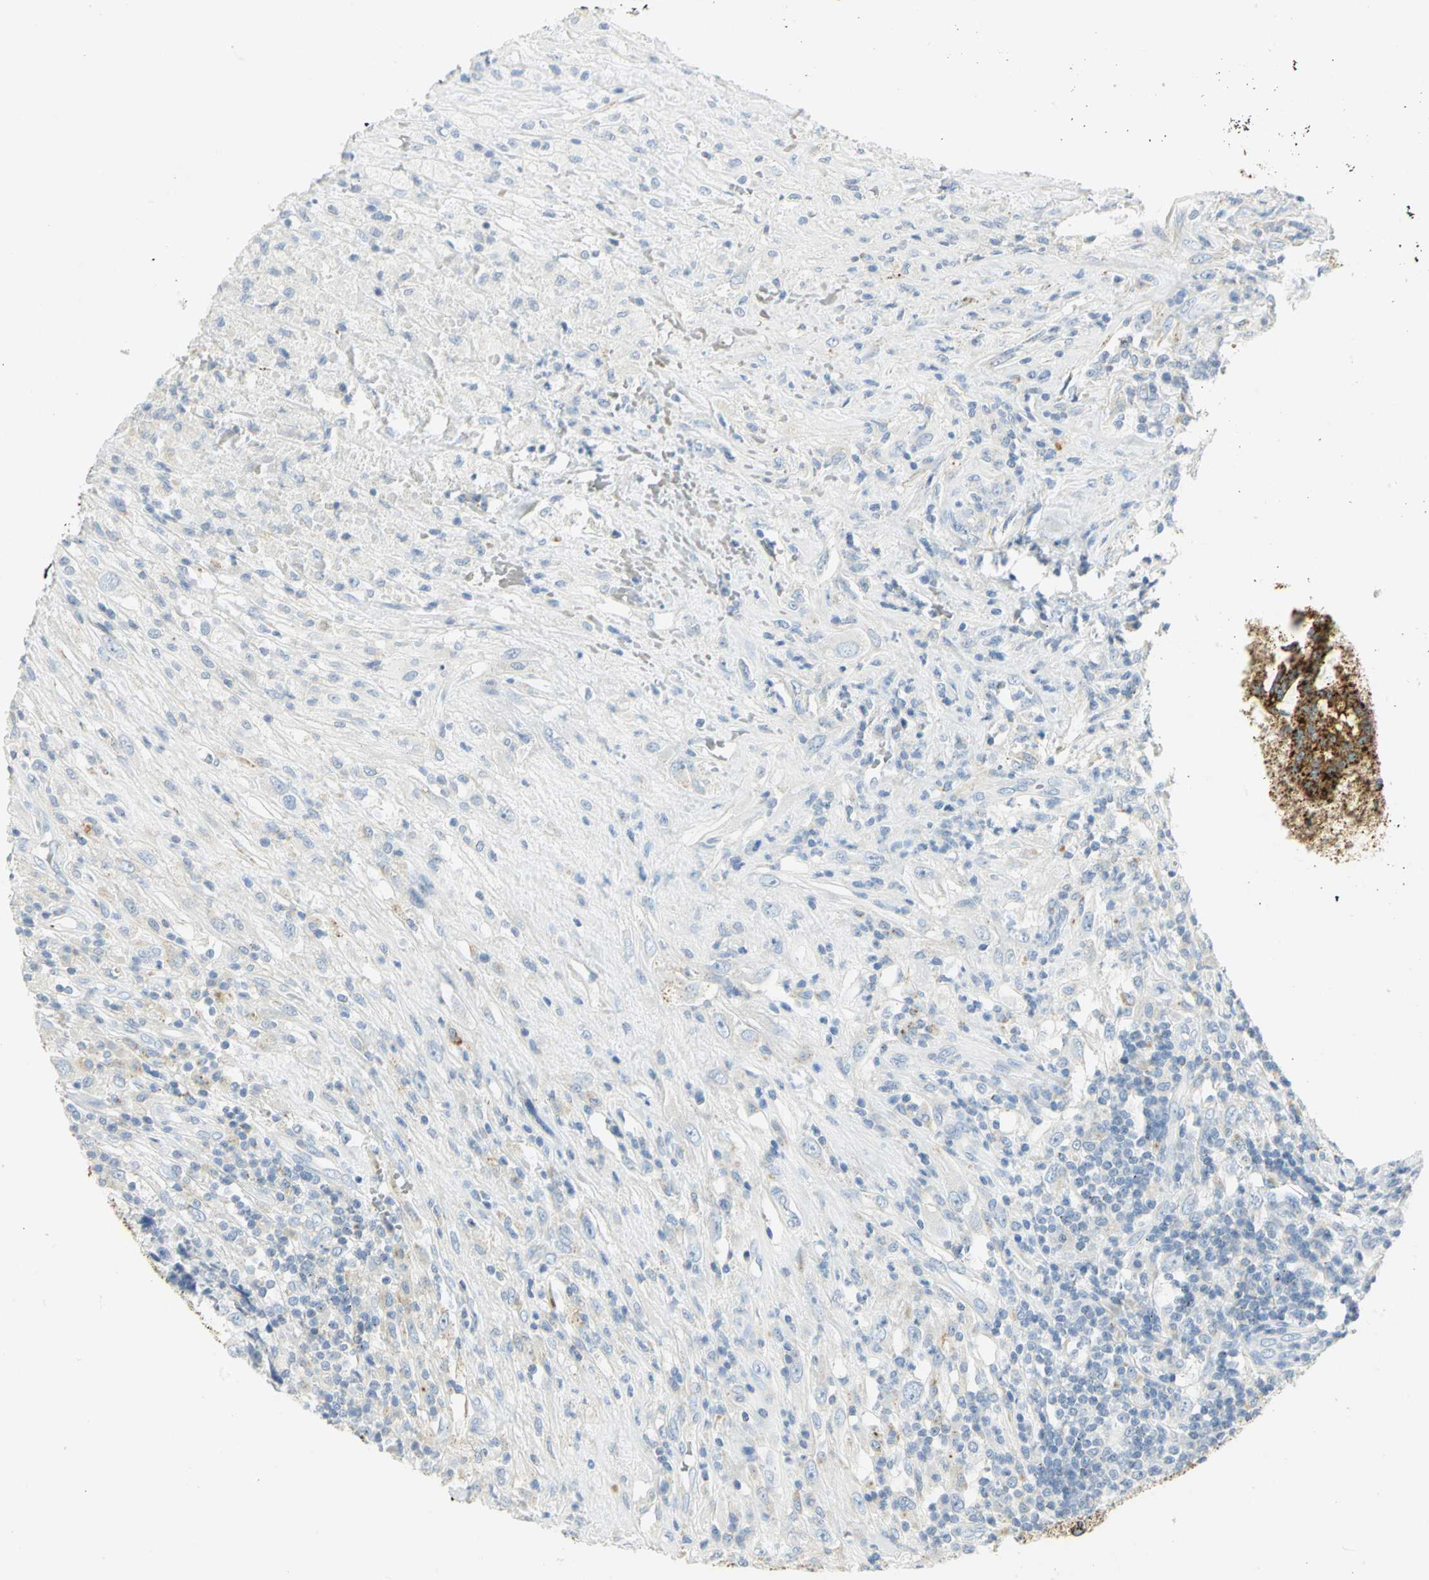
{"staining": {"intensity": "negative", "quantity": "none", "location": "none"}, "tissue": "testis cancer", "cell_type": "Tumor cells", "image_type": "cancer", "snomed": [{"axis": "morphology", "description": "Necrosis, NOS"}, {"axis": "morphology", "description": "Carcinoma, Embryonal, NOS"}, {"axis": "topography", "description": "Testis"}], "caption": "Tumor cells are negative for protein expression in human testis cancer.", "gene": "ARSA", "patient": {"sex": "male", "age": 19}}